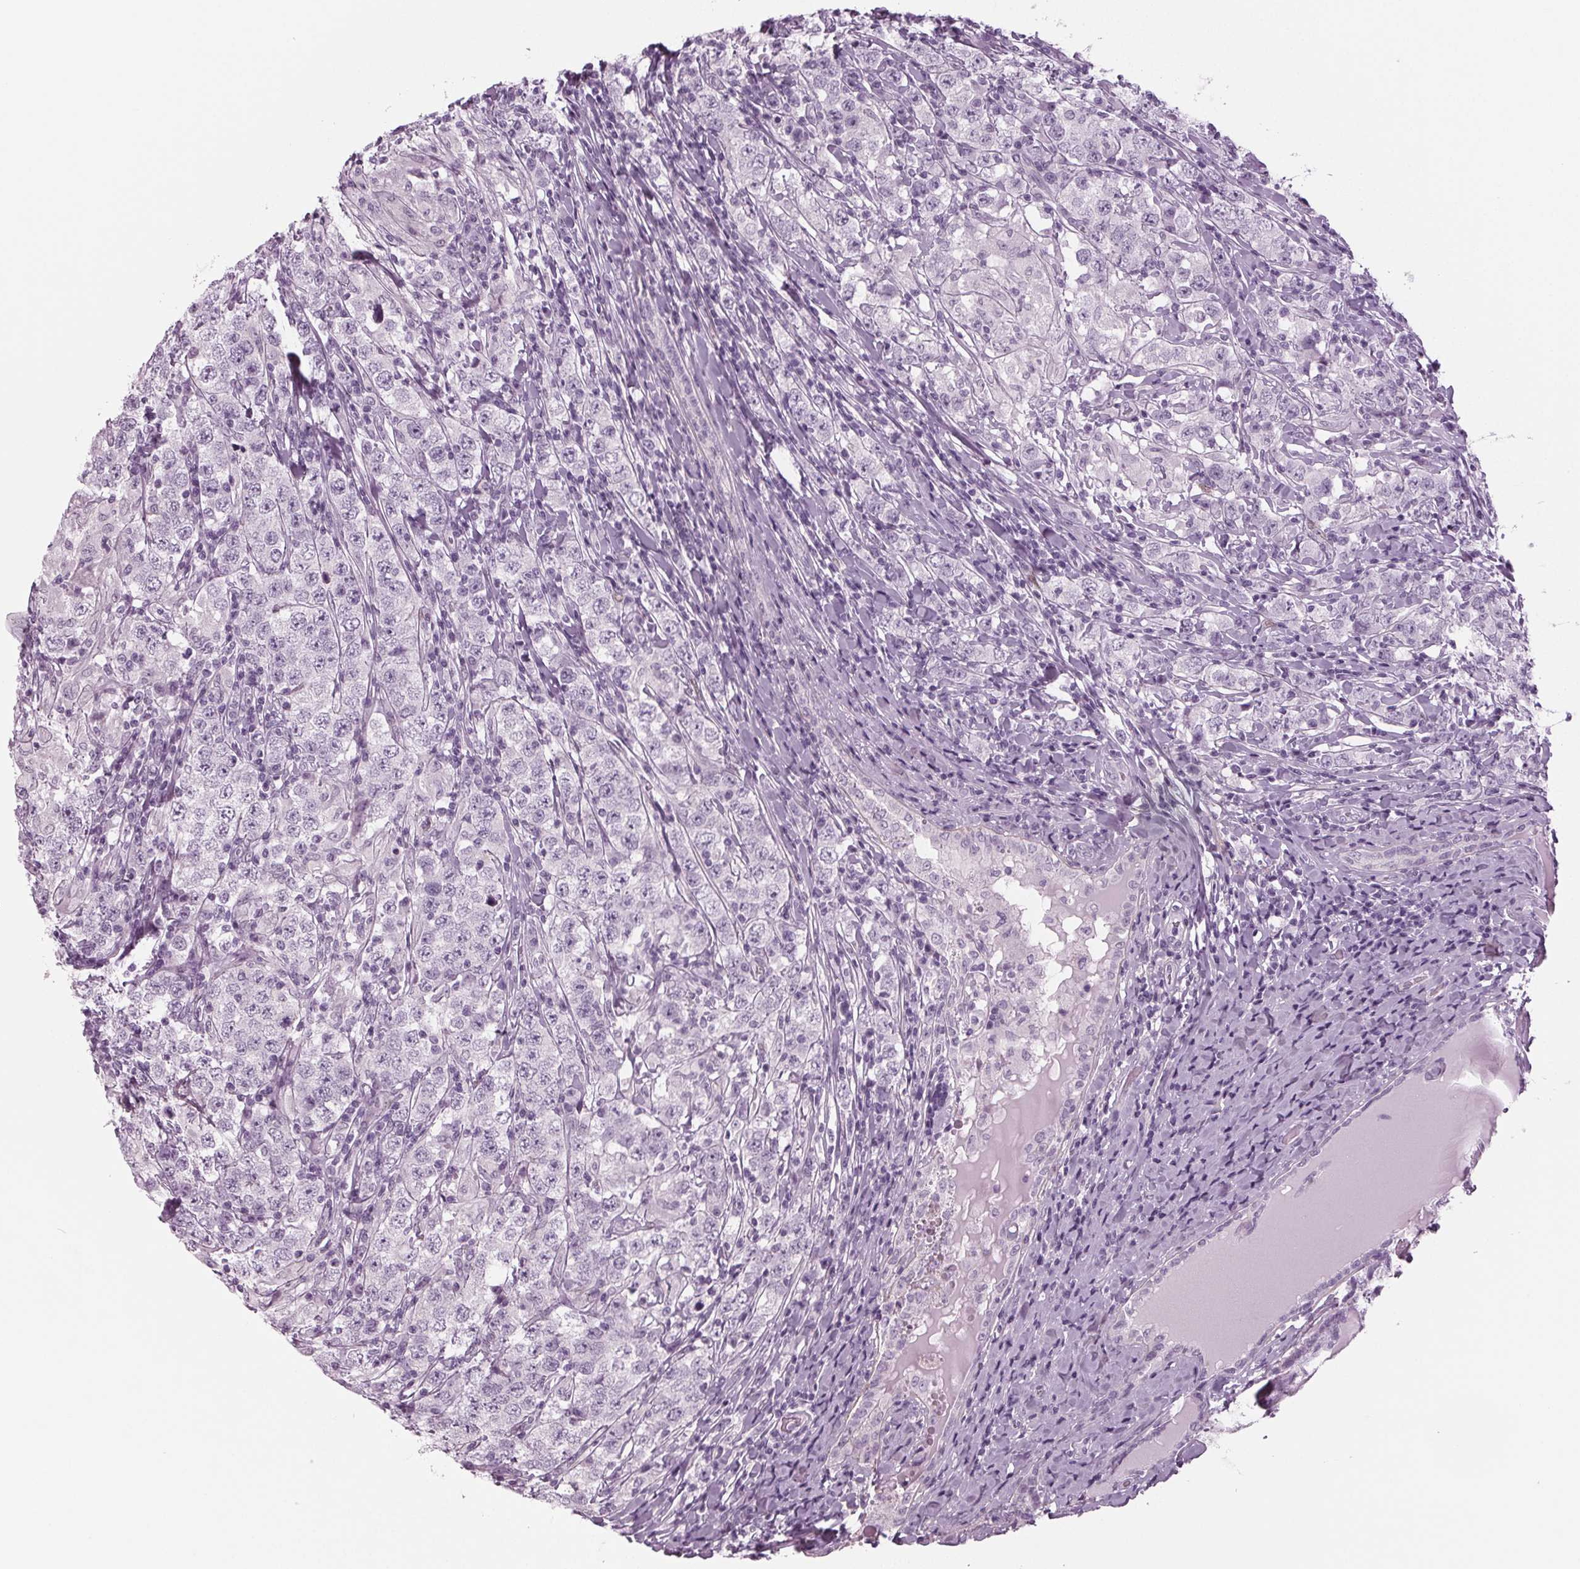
{"staining": {"intensity": "negative", "quantity": "none", "location": "none"}, "tissue": "testis cancer", "cell_type": "Tumor cells", "image_type": "cancer", "snomed": [{"axis": "morphology", "description": "Seminoma, NOS"}, {"axis": "morphology", "description": "Carcinoma, Embryonal, NOS"}, {"axis": "topography", "description": "Testis"}], "caption": "High power microscopy image of an immunohistochemistry (IHC) image of testis cancer (embryonal carcinoma), revealing no significant positivity in tumor cells.", "gene": "BHLHE22", "patient": {"sex": "male", "age": 41}}